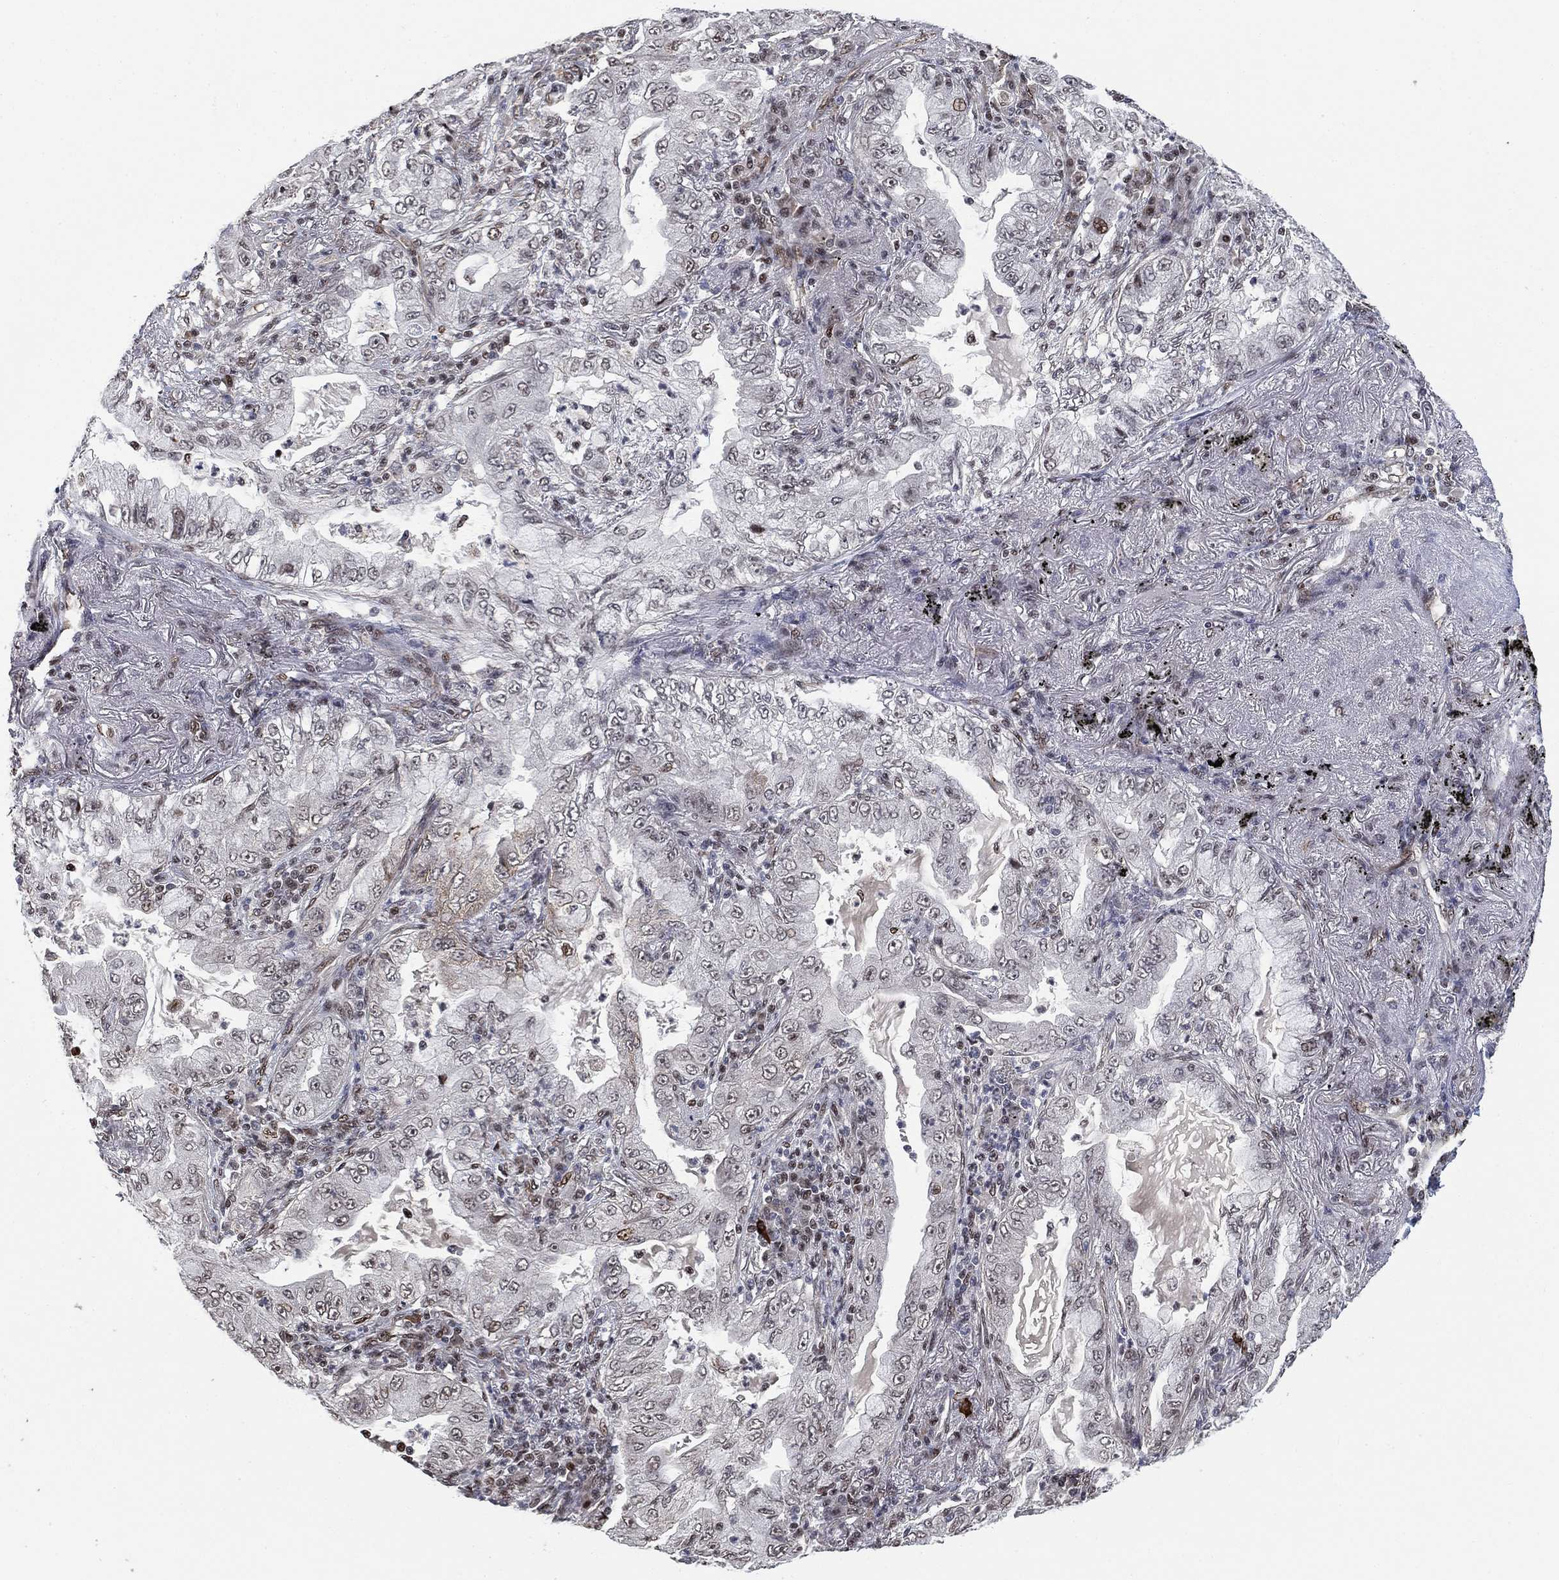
{"staining": {"intensity": "negative", "quantity": "none", "location": "none"}, "tissue": "lung cancer", "cell_type": "Tumor cells", "image_type": "cancer", "snomed": [{"axis": "morphology", "description": "Adenocarcinoma, NOS"}, {"axis": "topography", "description": "Lung"}], "caption": "Immunohistochemistry (IHC) image of lung cancer (adenocarcinoma) stained for a protein (brown), which exhibits no expression in tumor cells.", "gene": "ZSCAN30", "patient": {"sex": "female", "age": 73}}